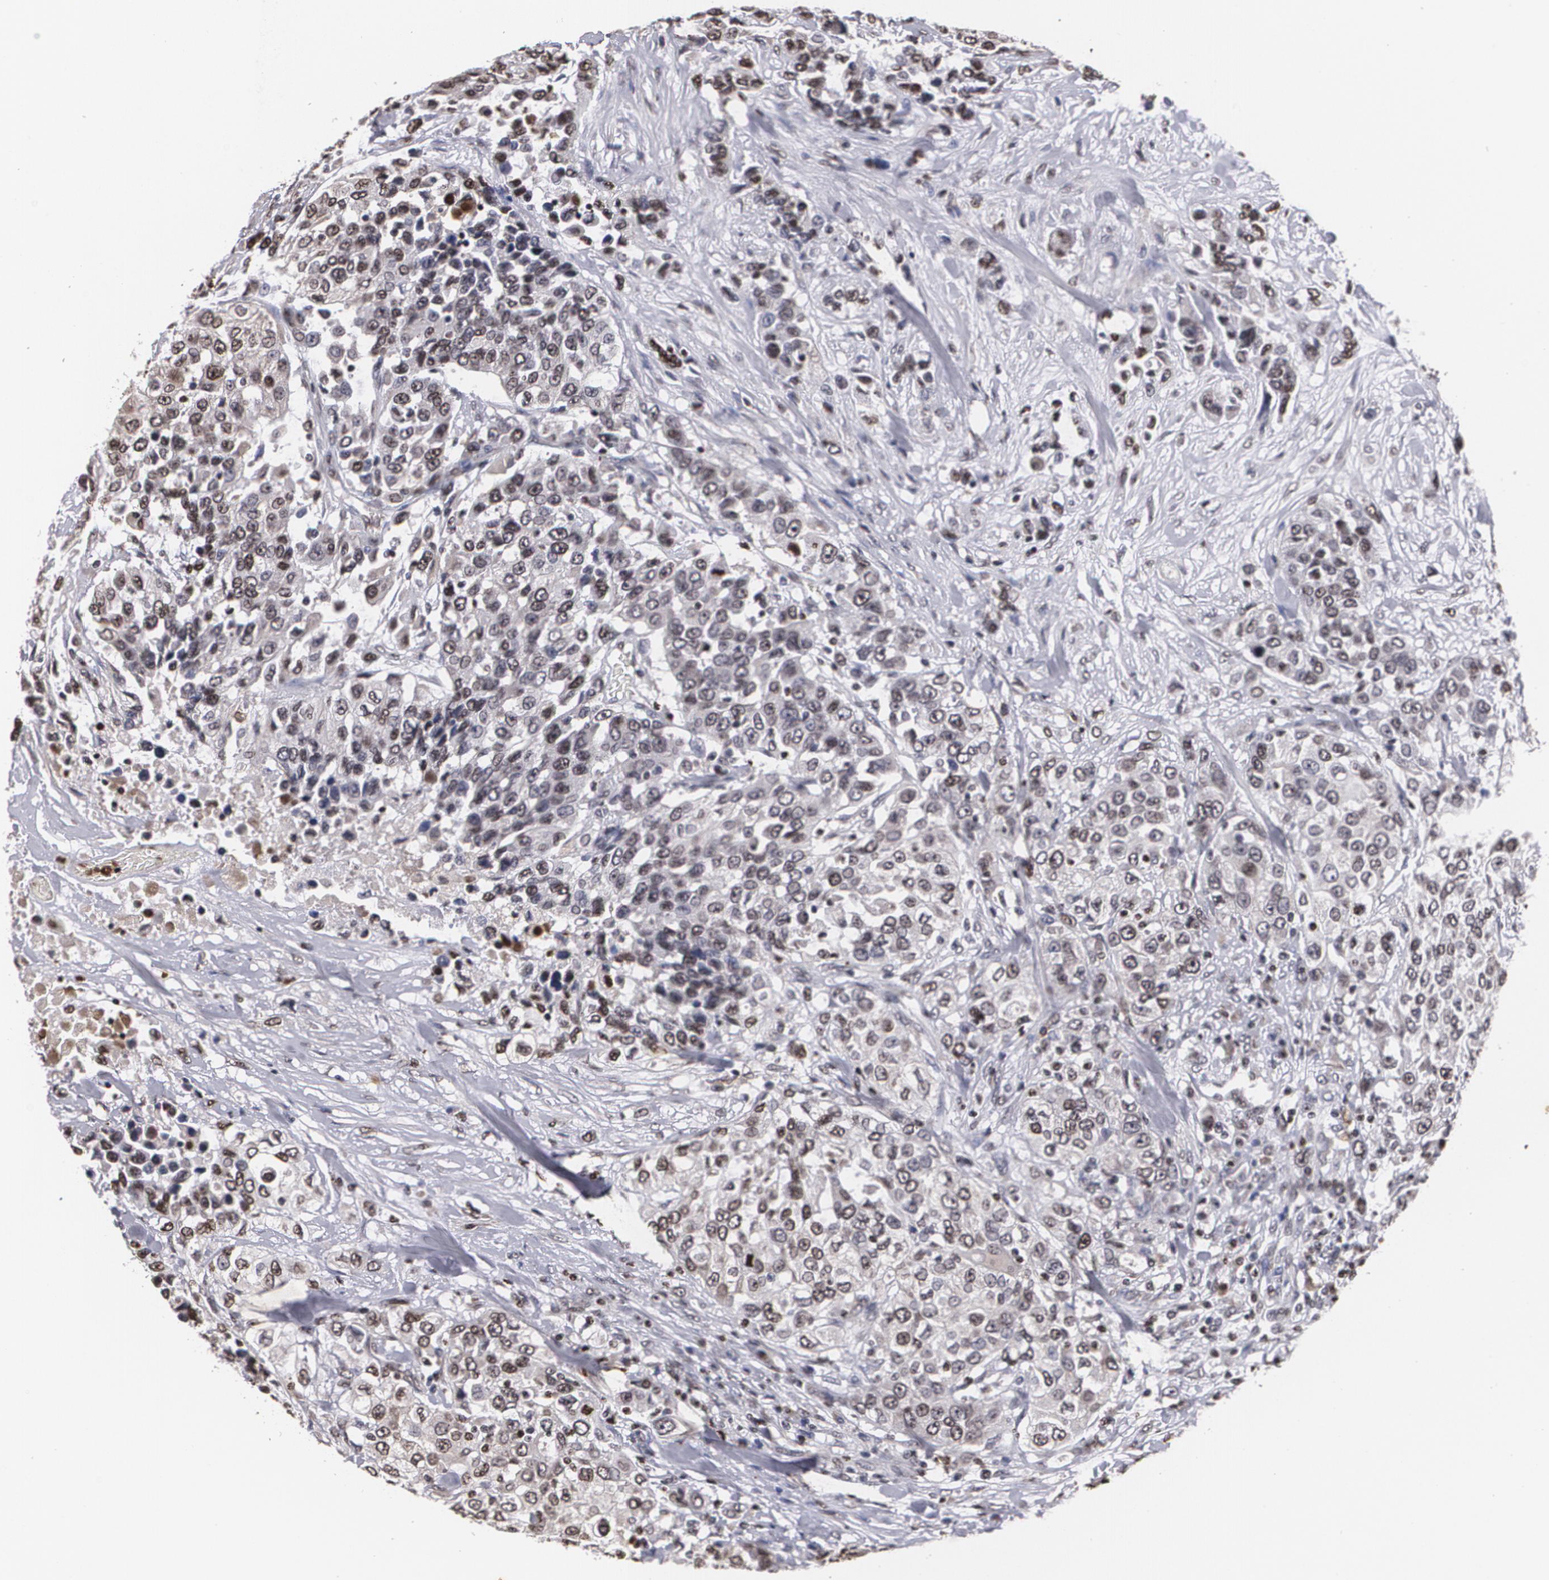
{"staining": {"intensity": "weak", "quantity": "<25%", "location": "nuclear"}, "tissue": "urothelial cancer", "cell_type": "Tumor cells", "image_type": "cancer", "snomed": [{"axis": "morphology", "description": "Urothelial carcinoma, High grade"}, {"axis": "topography", "description": "Urinary bladder"}], "caption": "The immunohistochemistry (IHC) image has no significant positivity in tumor cells of urothelial carcinoma (high-grade) tissue.", "gene": "MVP", "patient": {"sex": "female", "age": 80}}